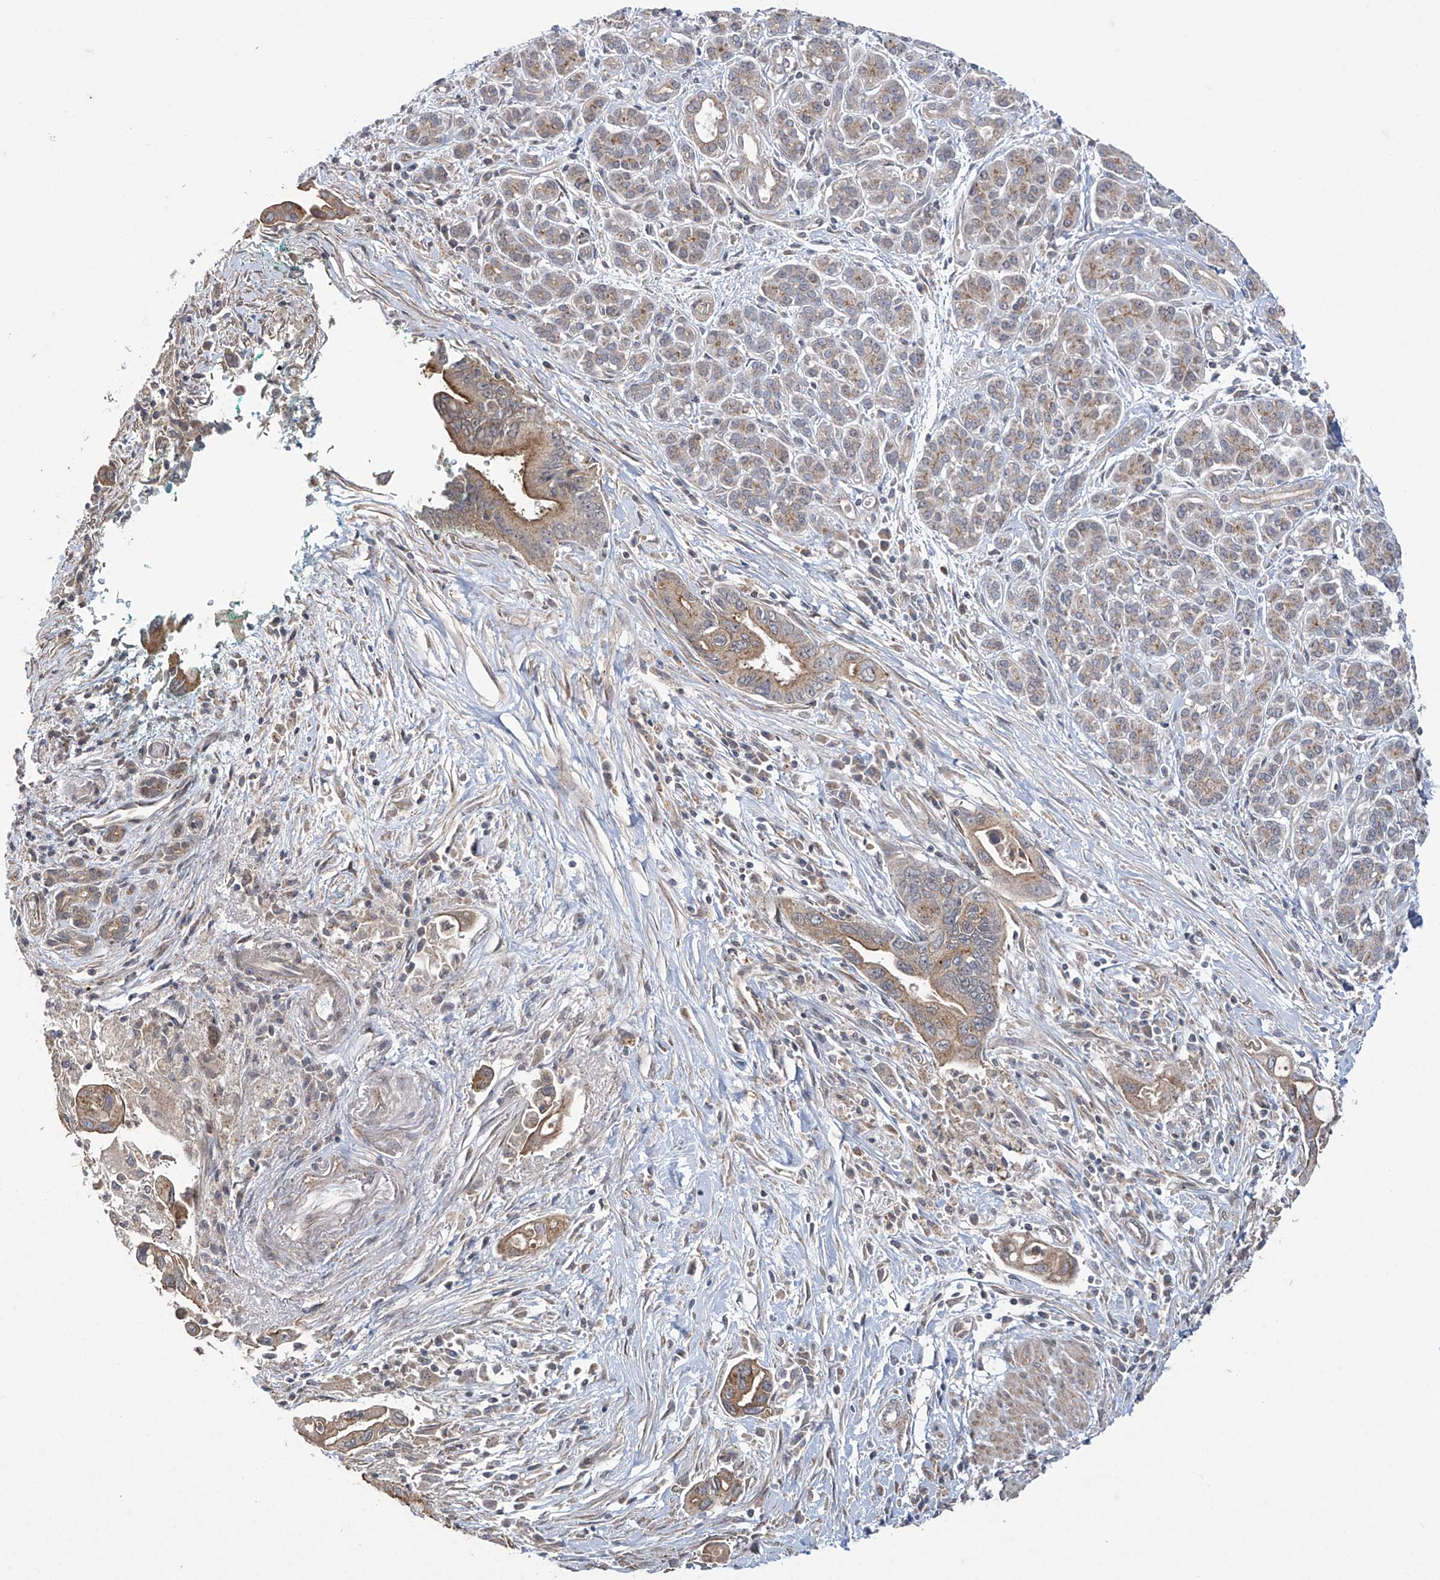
{"staining": {"intensity": "moderate", "quantity": ">75%", "location": "cytoplasmic/membranous"}, "tissue": "pancreatic cancer", "cell_type": "Tumor cells", "image_type": "cancer", "snomed": [{"axis": "morphology", "description": "Adenocarcinoma, NOS"}, {"axis": "topography", "description": "Pancreas"}], "caption": "Approximately >75% of tumor cells in adenocarcinoma (pancreatic) reveal moderate cytoplasmic/membranous protein staining as visualized by brown immunohistochemical staining.", "gene": "TRIM60", "patient": {"sex": "male", "age": 78}}